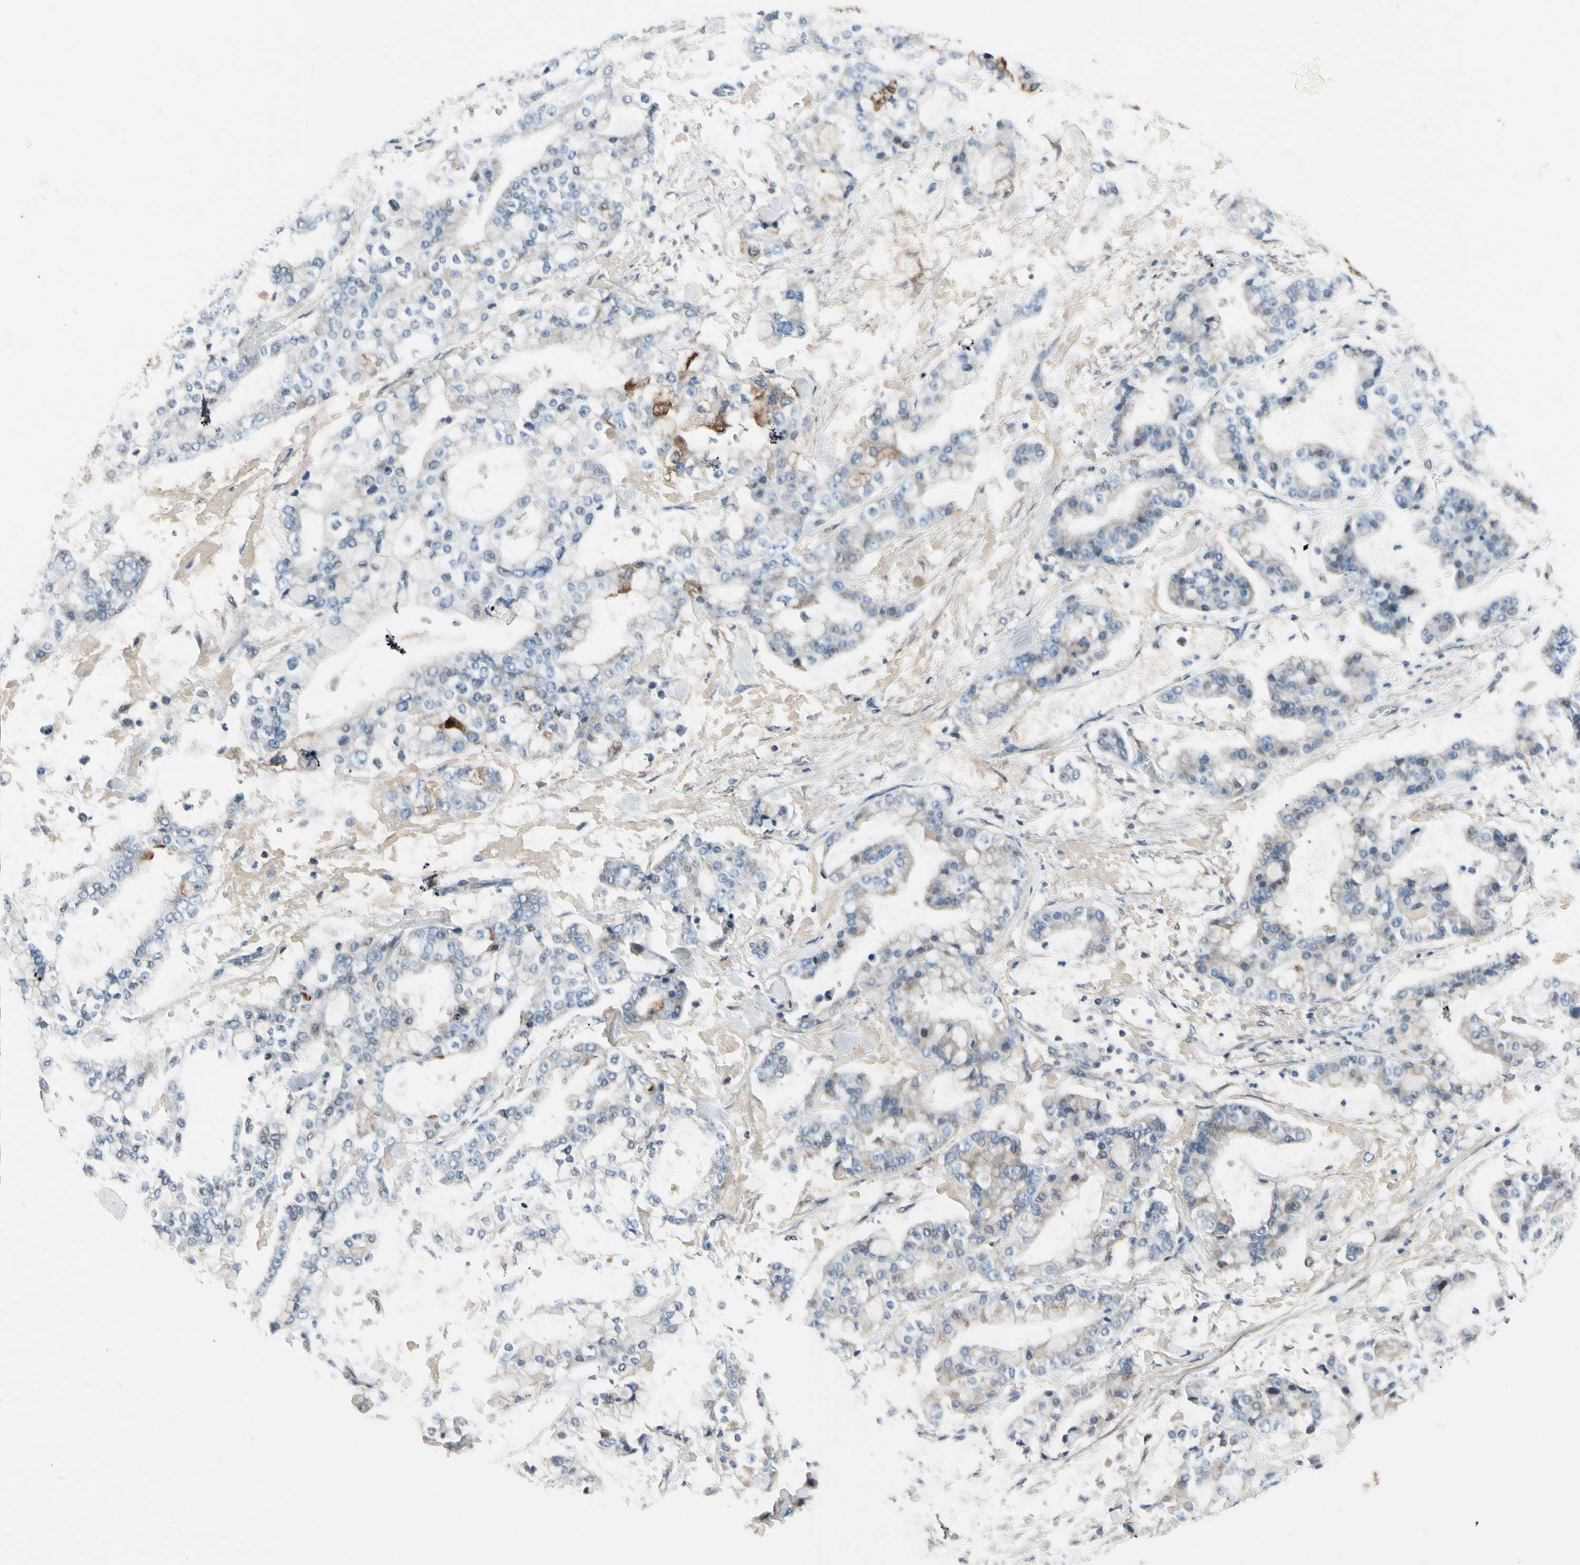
{"staining": {"intensity": "weak", "quantity": "<25%", "location": "cytoplasmic/membranous"}, "tissue": "stomach cancer", "cell_type": "Tumor cells", "image_type": "cancer", "snomed": [{"axis": "morphology", "description": "Normal tissue, NOS"}, {"axis": "morphology", "description": "Adenocarcinoma, NOS"}, {"axis": "topography", "description": "Stomach, upper"}, {"axis": "topography", "description": "Stomach"}], "caption": "Histopathology image shows no protein expression in tumor cells of adenocarcinoma (stomach) tissue. (DAB immunohistochemistry (IHC) with hematoxylin counter stain).", "gene": "PIGR", "patient": {"sex": "male", "age": 76}}